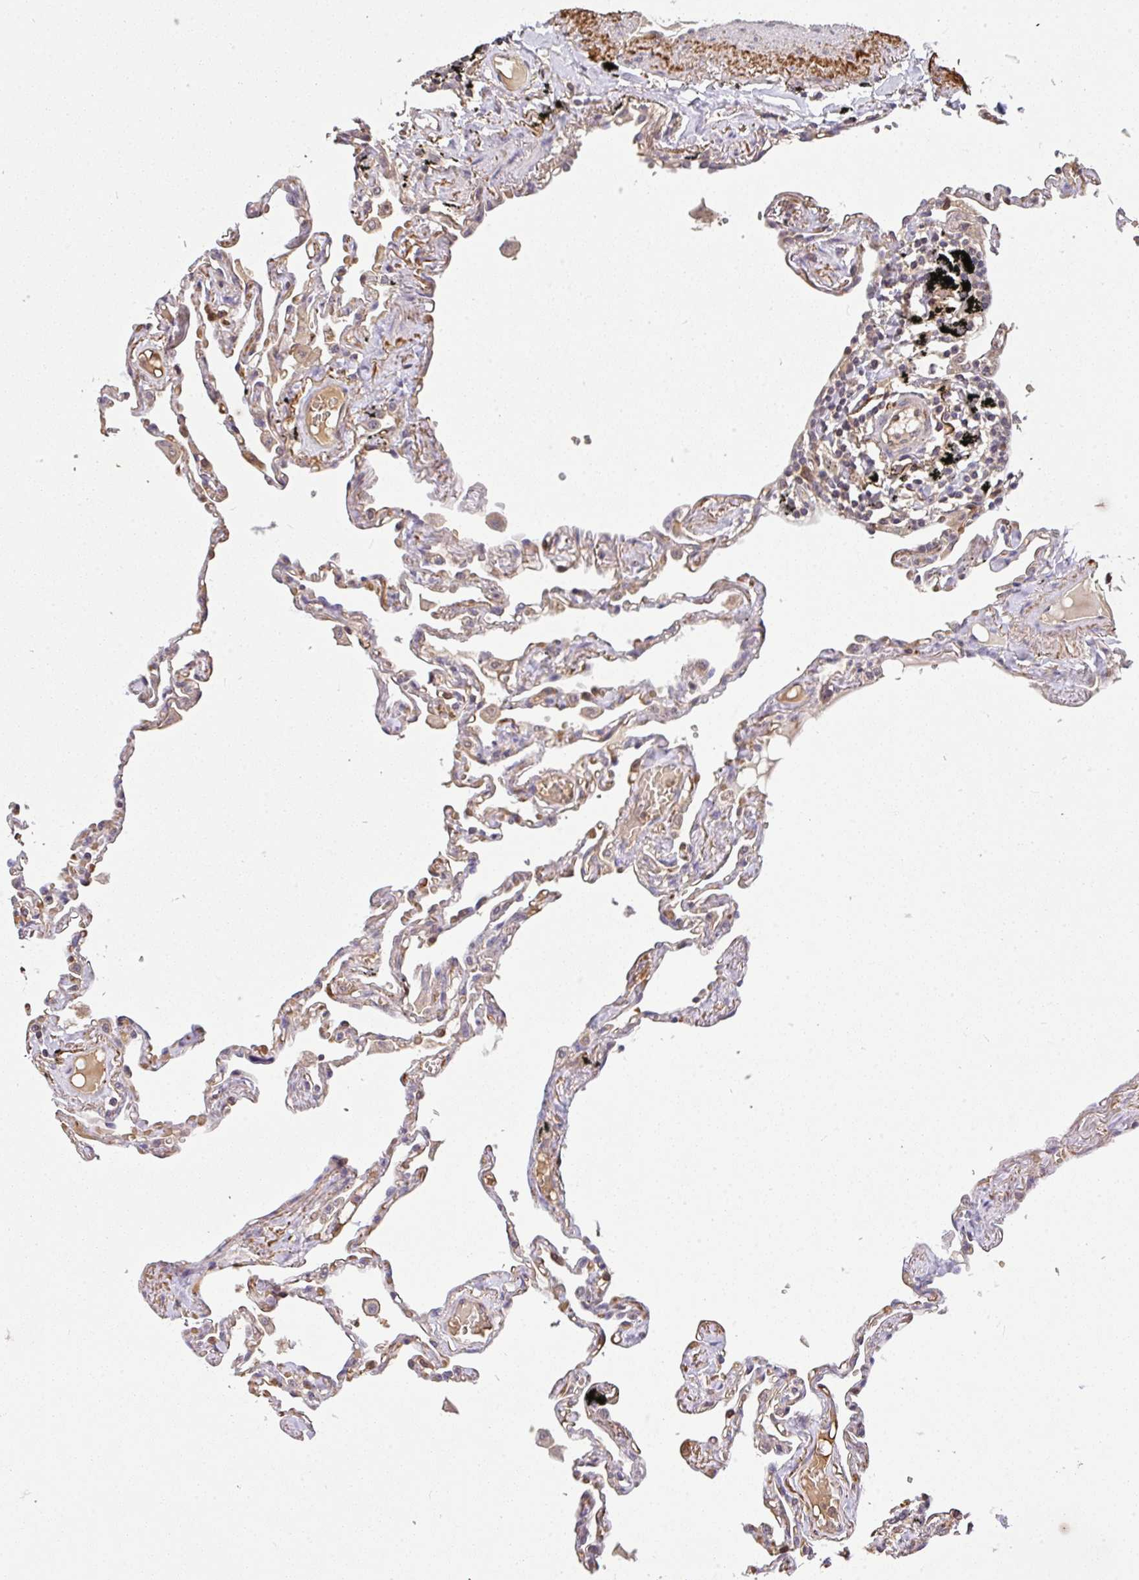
{"staining": {"intensity": "weak", "quantity": "<25%", "location": "cytoplasmic/membranous"}, "tissue": "lung", "cell_type": "Alveolar cells", "image_type": "normal", "snomed": [{"axis": "morphology", "description": "Normal tissue, NOS"}, {"axis": "topography", "description": "Lung"}], "caption": "This is an immunohistochemistry (IHC) micrograph of benign lung. There is no positivity in alveolar cells.", "gene": "C1QTNF9B", "patient": {"sex": "female", "age": 67}}